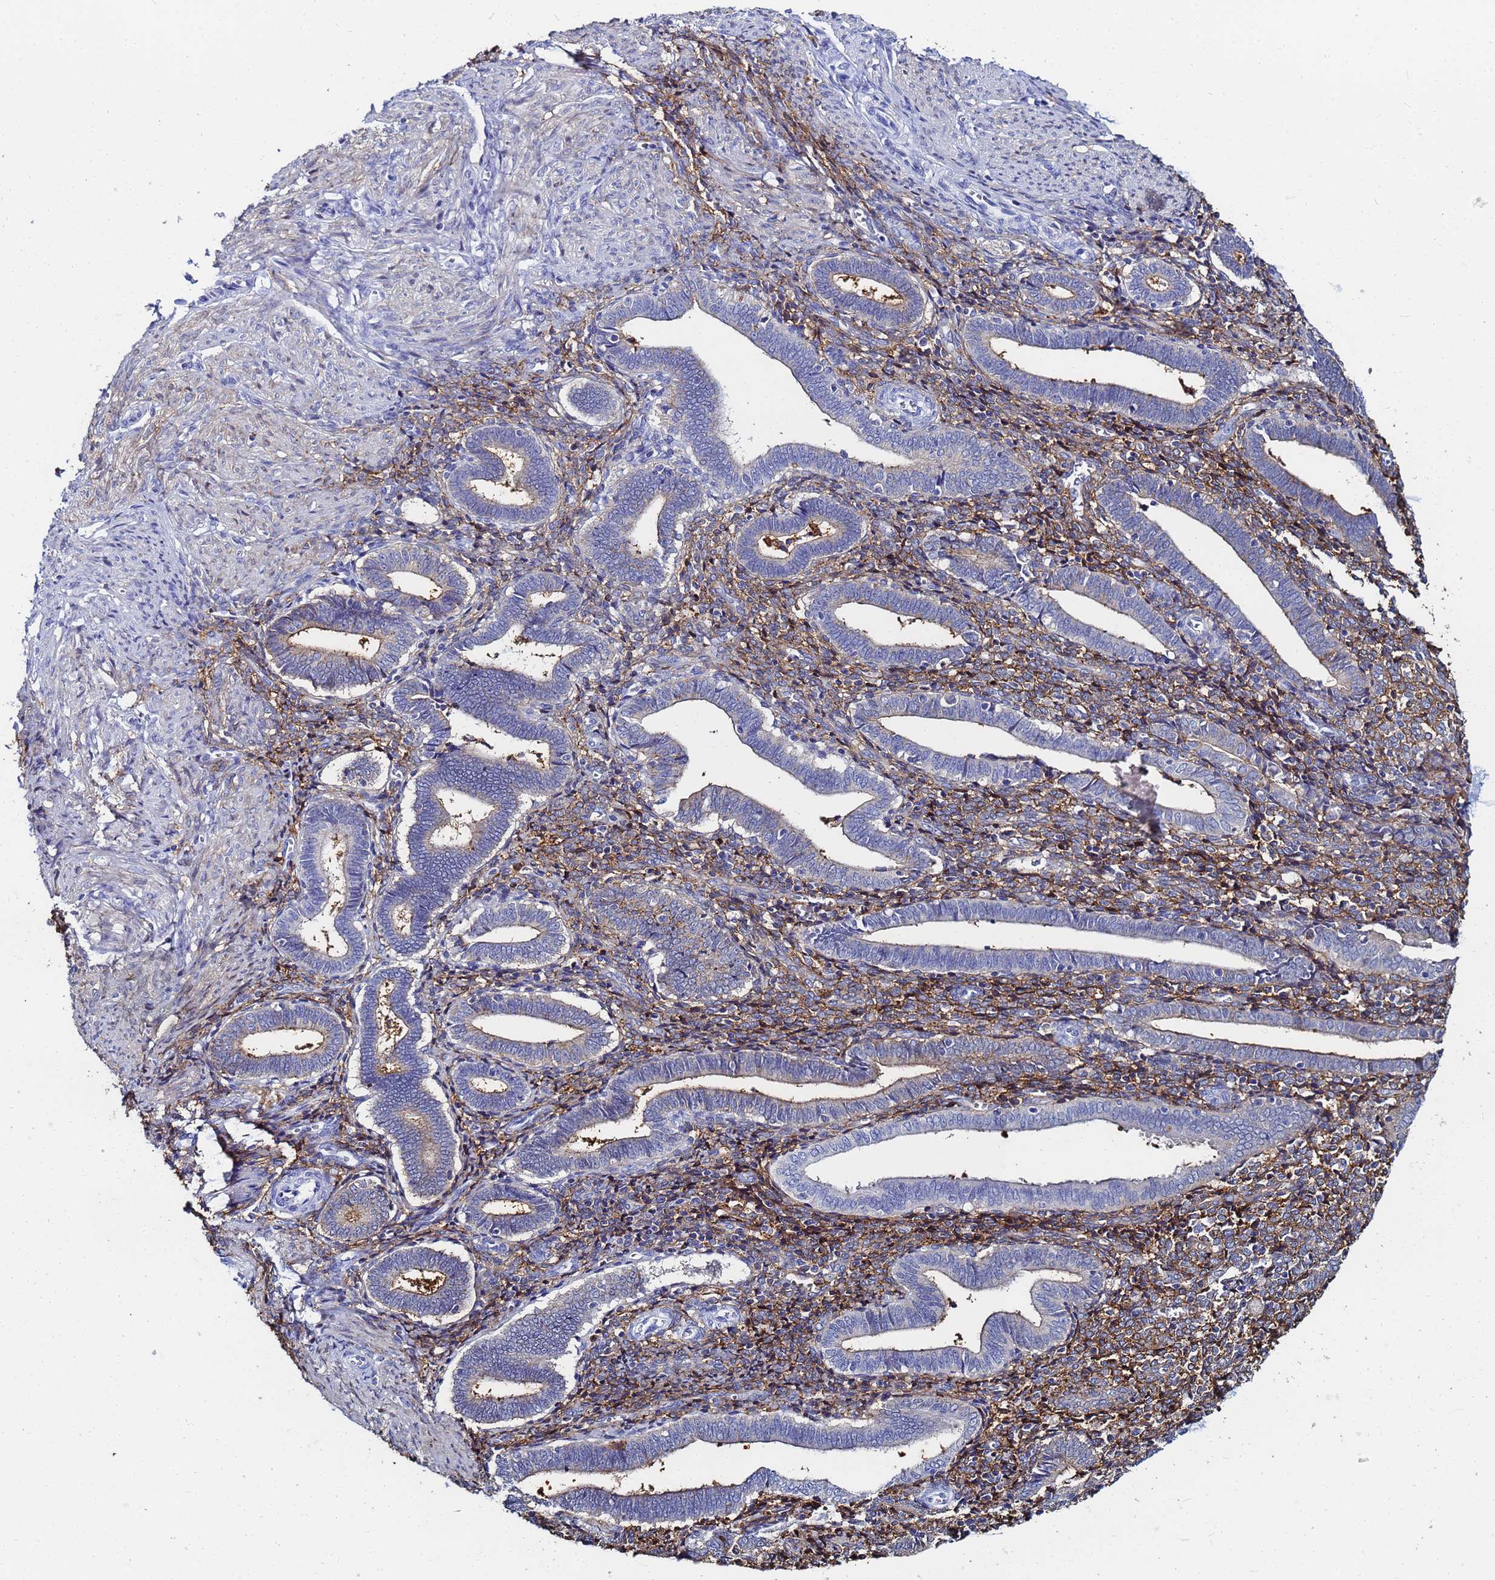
{"staining": {"intensity": "weak", "quantity": ">75%", "location": "cytoplasmic/membranous"}, "tissue": "endometrium", "cell_type": "Cells in endometrial stroma", "image_type": "normal", "snomed": [{"axis": "morphology", "description": "Normal tissue, NOS"}, {"axis": "topography", "description": "Other"}, {"axis": "topography", "description": "Endometrium"}], "caption": "Brown immunohistochemical staining in normal endometrium exhibits weak cytoplasmic/membranous staining in about >75% of cells in endometrial stroma. Immunohistochemistry stains the protein of interest in brown and the nuclei are stained blue.", "gene": "BASP1", "patient": {"sex": "female", "age": 44}}